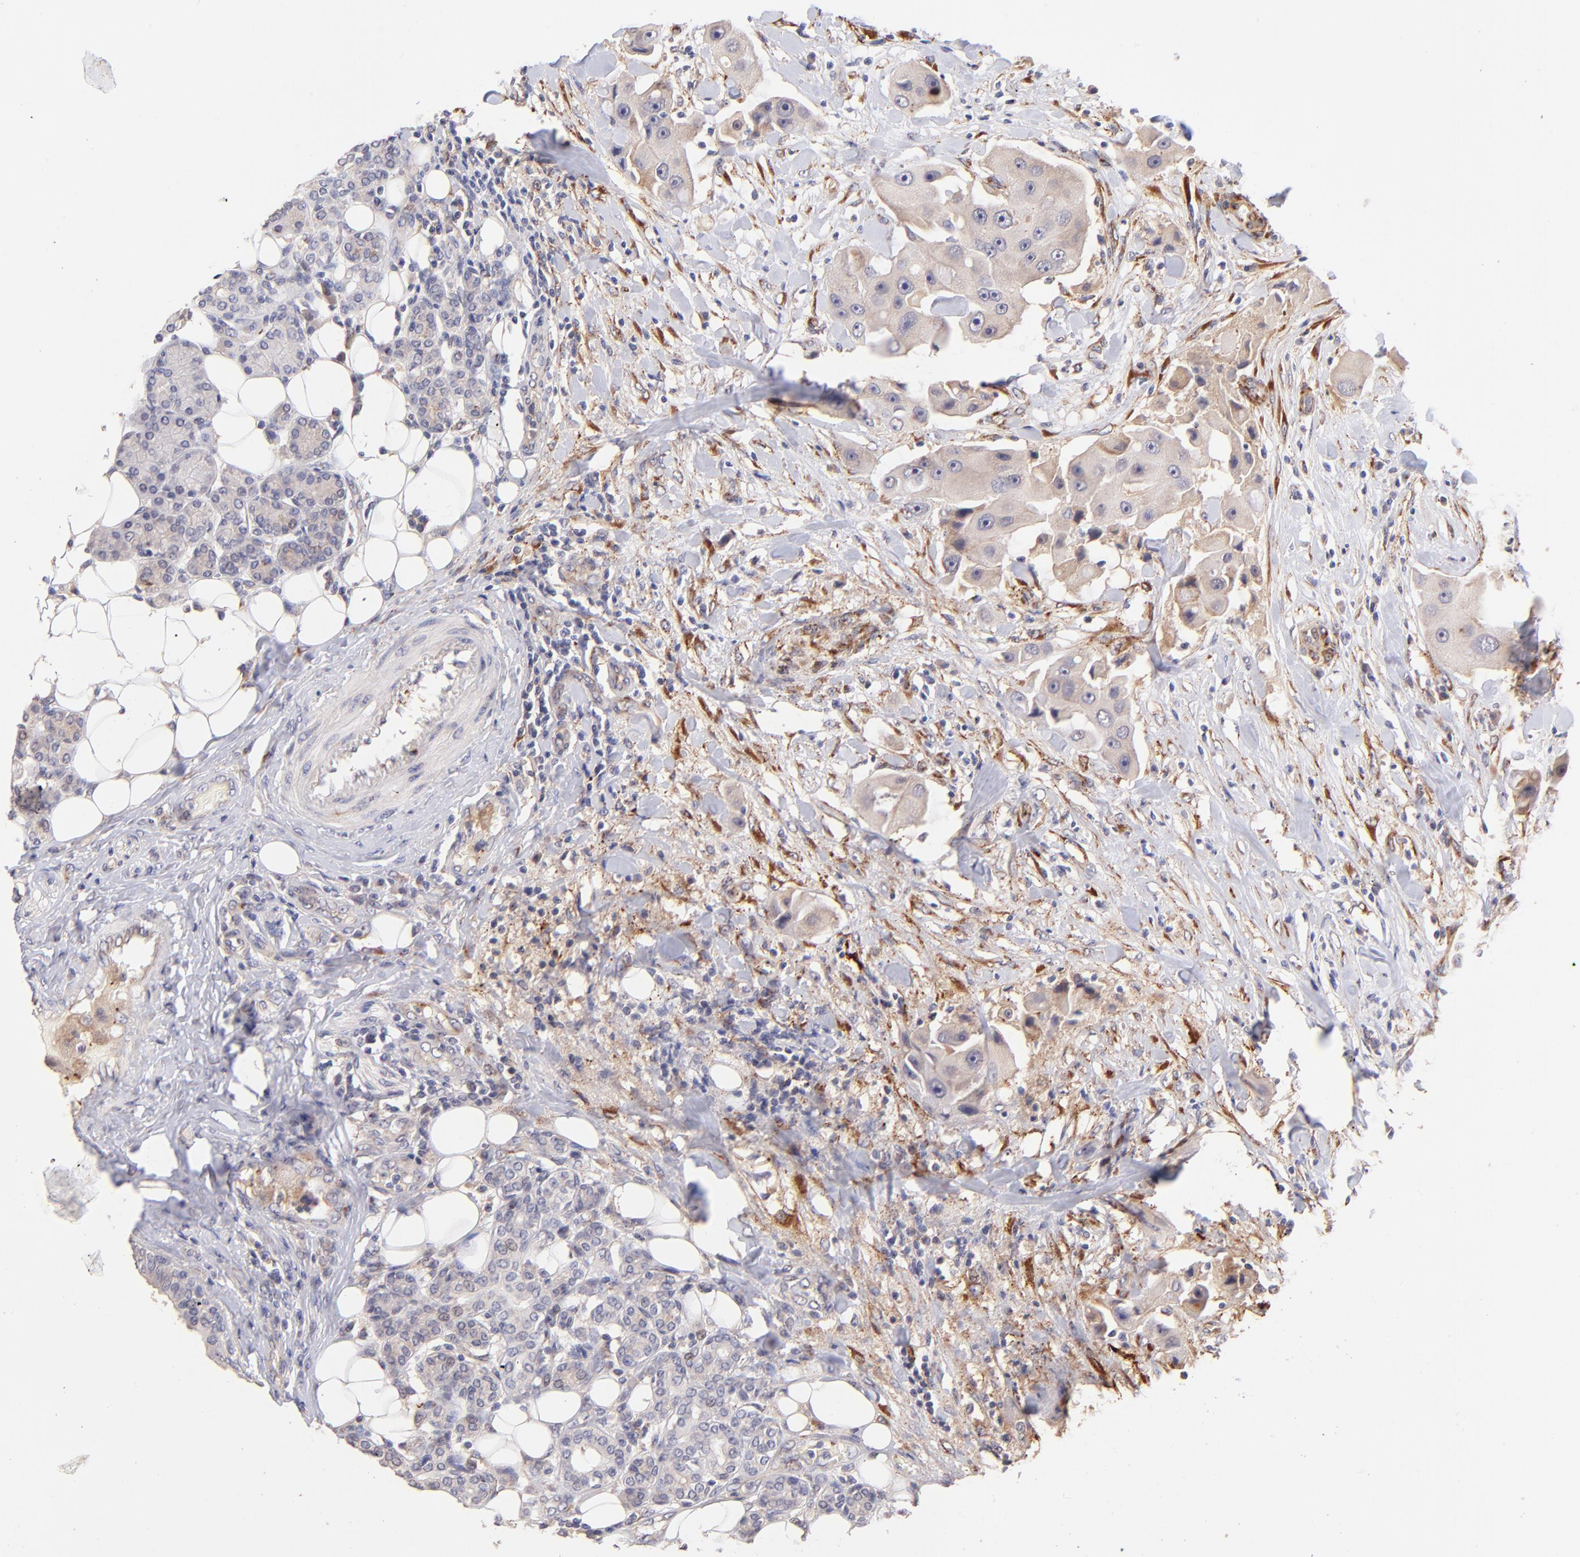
{"staining": {"intensity": "weak", "quantity": "25%-75%", "location": "cytoplasmic/membranous"}, "tissue": "head and neck cancer", "cell_type": "Tumor cells", "image_type": "cancer", "snomed": [{"axis": "morphology", "description": "Normal tissue, NOS"}, {"axis": "morphology", "description": "Adenocarcinoma, NOS"}, {"axis": "topography", "description": "Salivary gland"}, {"axis": "topography", "description": "Head-Neck"}], "caption": "Approximately 25%-75% of tumor cells in head and neck cancer (adenocarcinoma) demonstrate weak cytoplasmic/membranous protein staining as visualized by brown immunohistochemical staining.", "gene": "SPARC", "patient": {"sex": "male", "age": 80}}